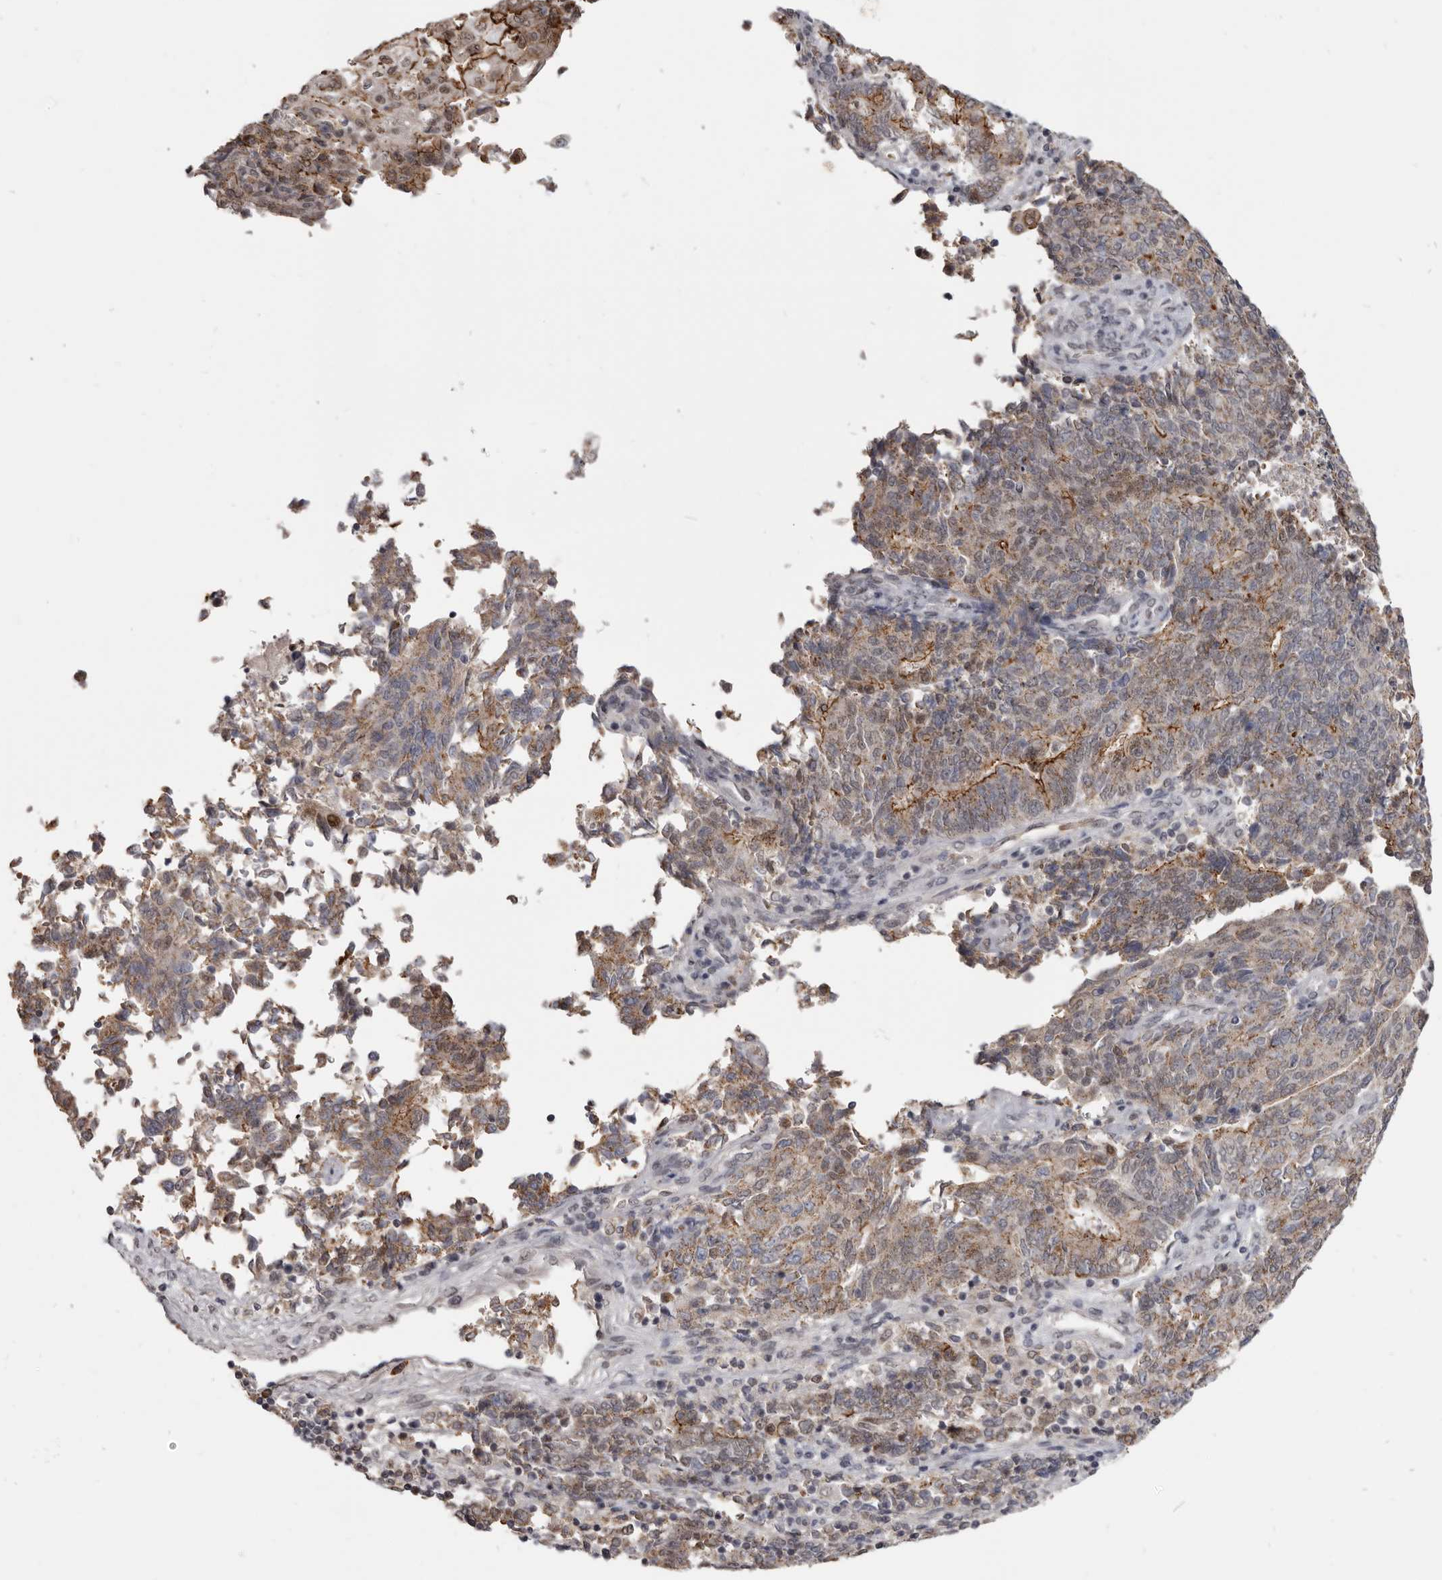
{"staining": {"intensity": "moderate", "quantity": ">75%", "location": "cytoplasmic/membranous,nuclear"}, "tissue": "endometrial cancer", "cell_type": "Tumor cells", "image_type": "cancer", "snomed": [{"axis": "morphology", "description": "Adenocarcinoma, NOS"}, {"axis": "topography", "description": "Endometrium"}], "caption": "This image reveals IHC staining of human endometrial adenocarcinoma, with medium moderate cytoplasmic/membranous and nuclear staining in about >75% of tumor cells.", "gene": "CGN", "patient": {"sex": "female", "age": 80}}